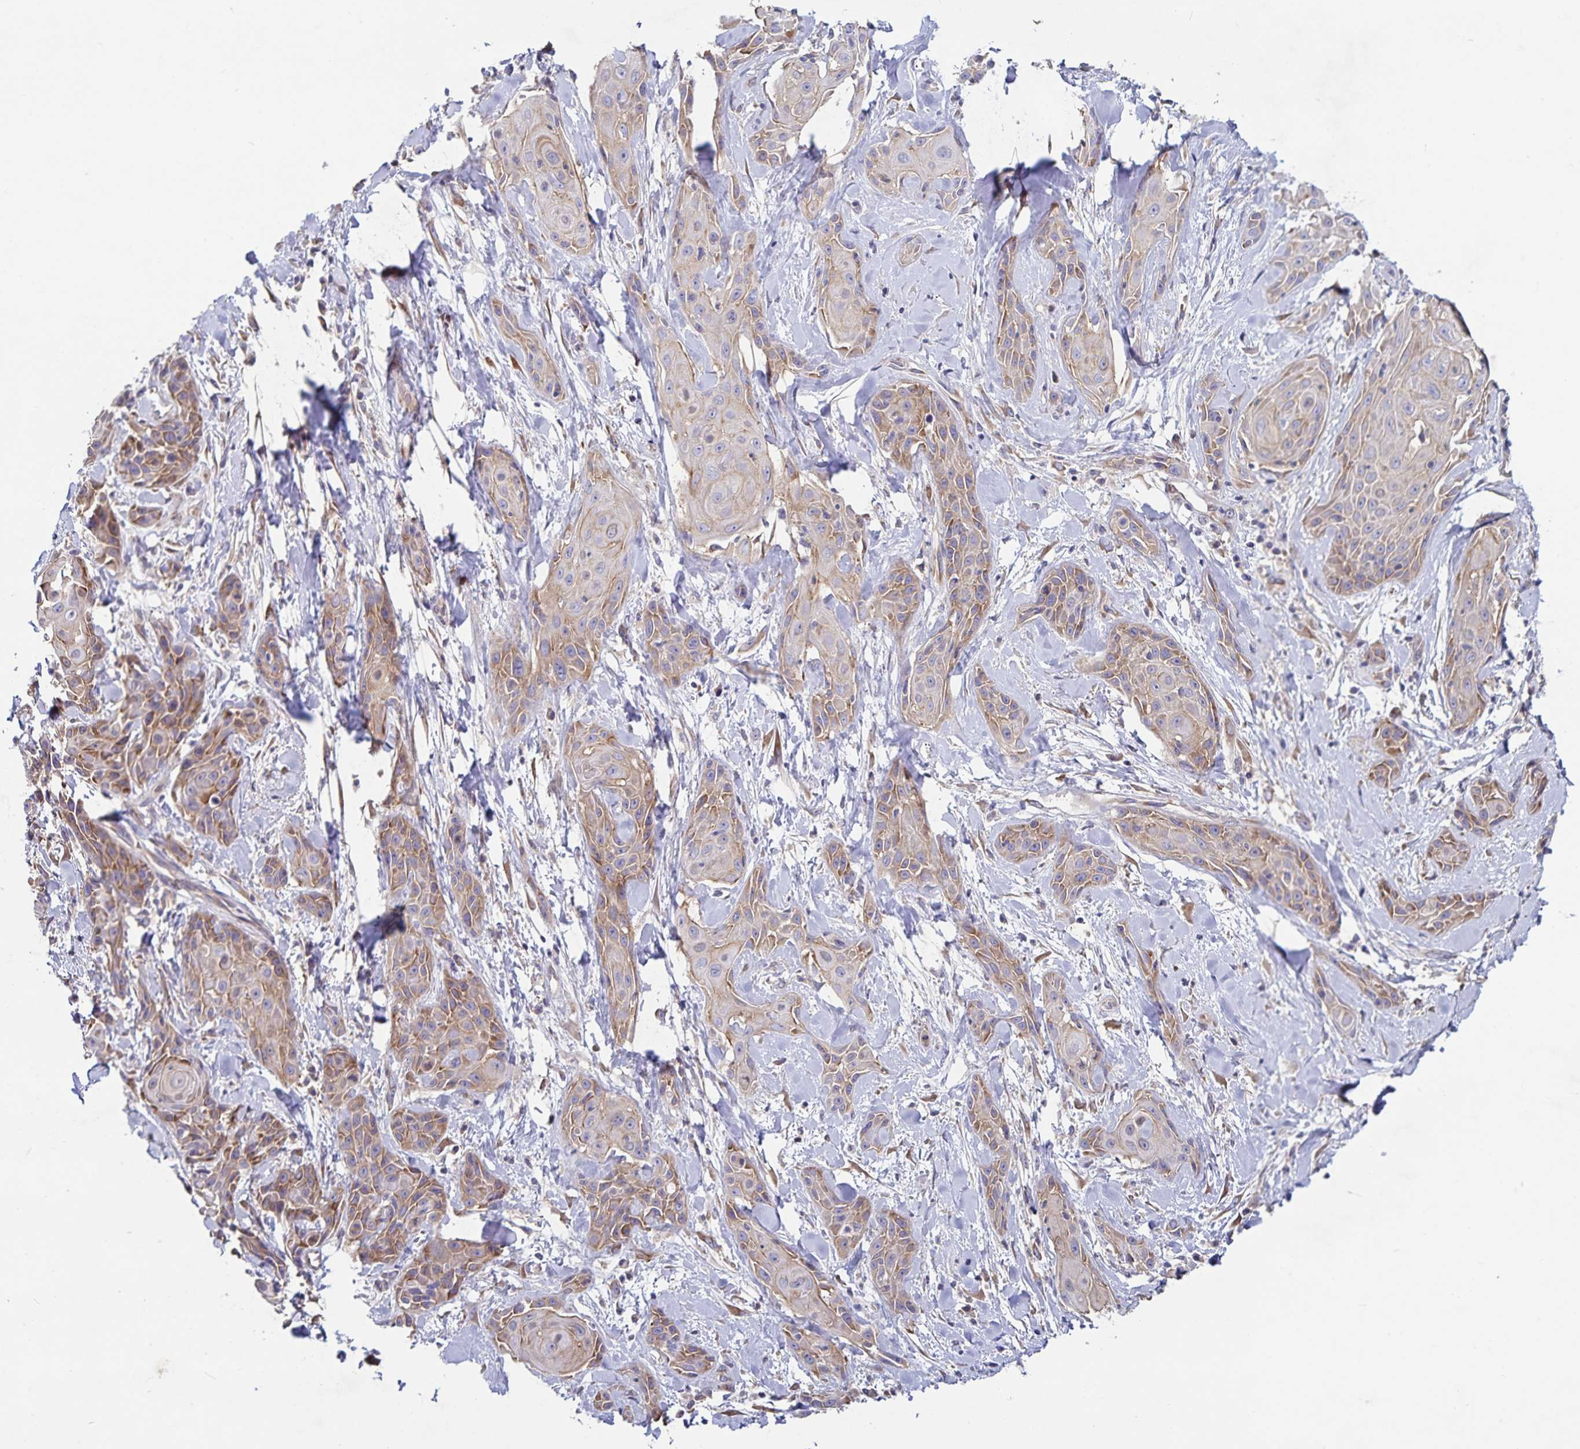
{"staining": {"intensity": "moderate", "quantity": "25%-75%", "location": "cytoplasmic/membranous"}, "tissue": "skin cancer", "cell_type": "Tumor cells", "image_type": "cancer", "snomed": [{"axis": "morphology", "description": "Squamous cell carcinoma, NOS"}, {"axis": "topography", "description": "Skin"}, {"axis": "topography", "description": "Anal"}], "caption": "The histopathology image exhibits staining of squamous cell carcinoma (skin), revealing moderate cytoplasmic/membranous protein staining (brown color) within tumor cells.", "gene": "FAM120A", "patient": {"sex": "male", "age": 64}}